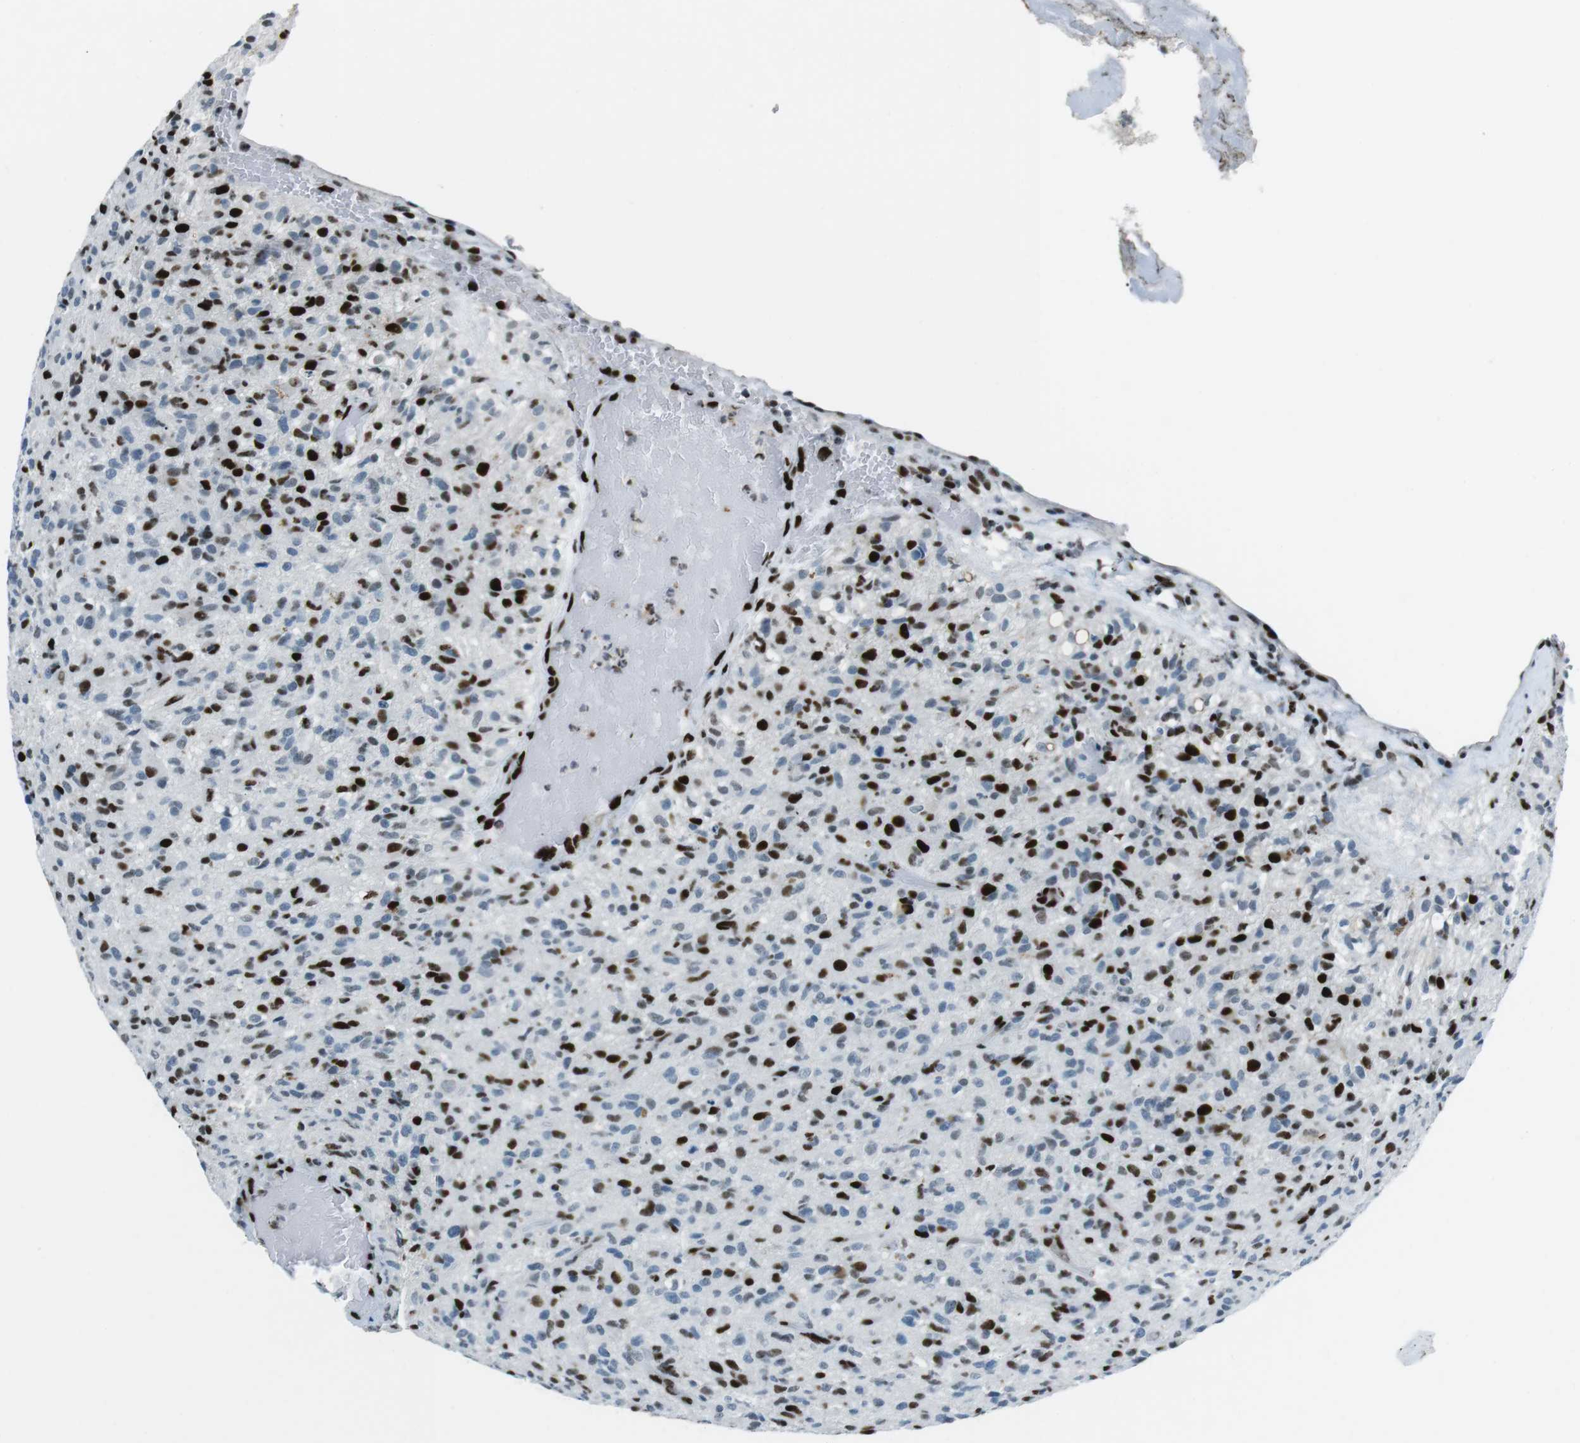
{"staining": {"intensity": "strong", "quantity": "25%-75%", "location": "nuclear"}, "tissue": "glioma", "cell_type": "Tumor cells", "image_type": "cancer", "snomed": [{"axis": "morphology", "description": "Glioma, malignant, High grade"}, {"axis": "topography", "description": "Brain"}], "caption": "Strong nuclear expression is appreciated in about 25%-75% of tumor cells in malignant glioma (high-grade). The staining is performed using DAB brown chromogen to label protein expression. The nuclei are counter-stained blue using hematoxylin.", "gene": "PML", "patient": {"sex": "male", "age": 71}}